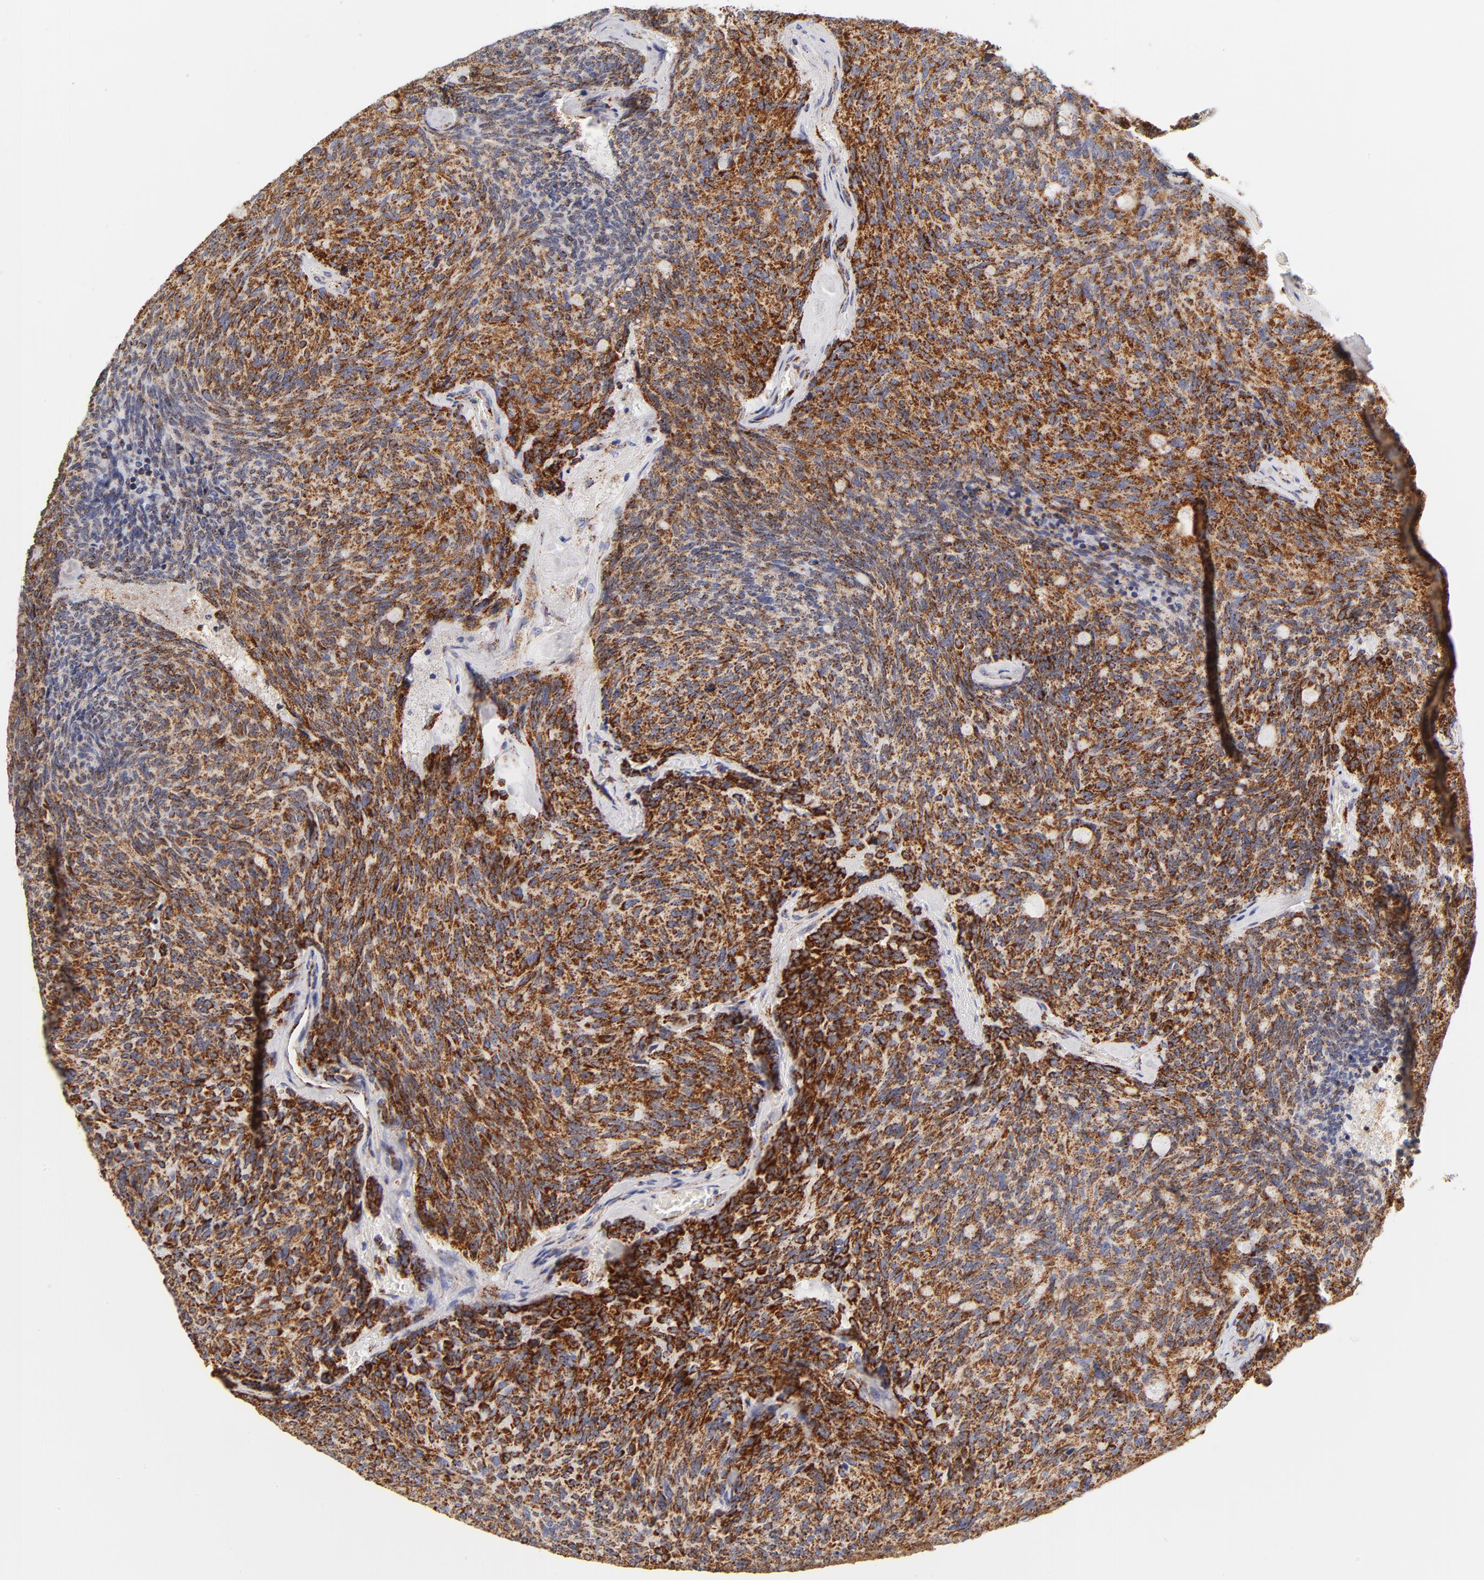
{"staining": {"intensity": "strong", "quantity": ">75%", "location": "cytoplasmic/membranous"}, "tissue": "carcinoid", "cell_type": "Tumor cells", "image_type": "cancer", "snomed": [{"axis": "morphology", "description": "Carcinoid, malignant, NOS"}, {"axis": "topography", "description": "Pancreas"}], "caption": "Immunohistochemistry histopathology image of human carcinoid stained for a protein (brown), which shows high levels of strong cytoplasmic/membranous staining in about >75% of tumor cells.", "gene": "ECHS1", "patient": {"sex": "female", "age": 54}}